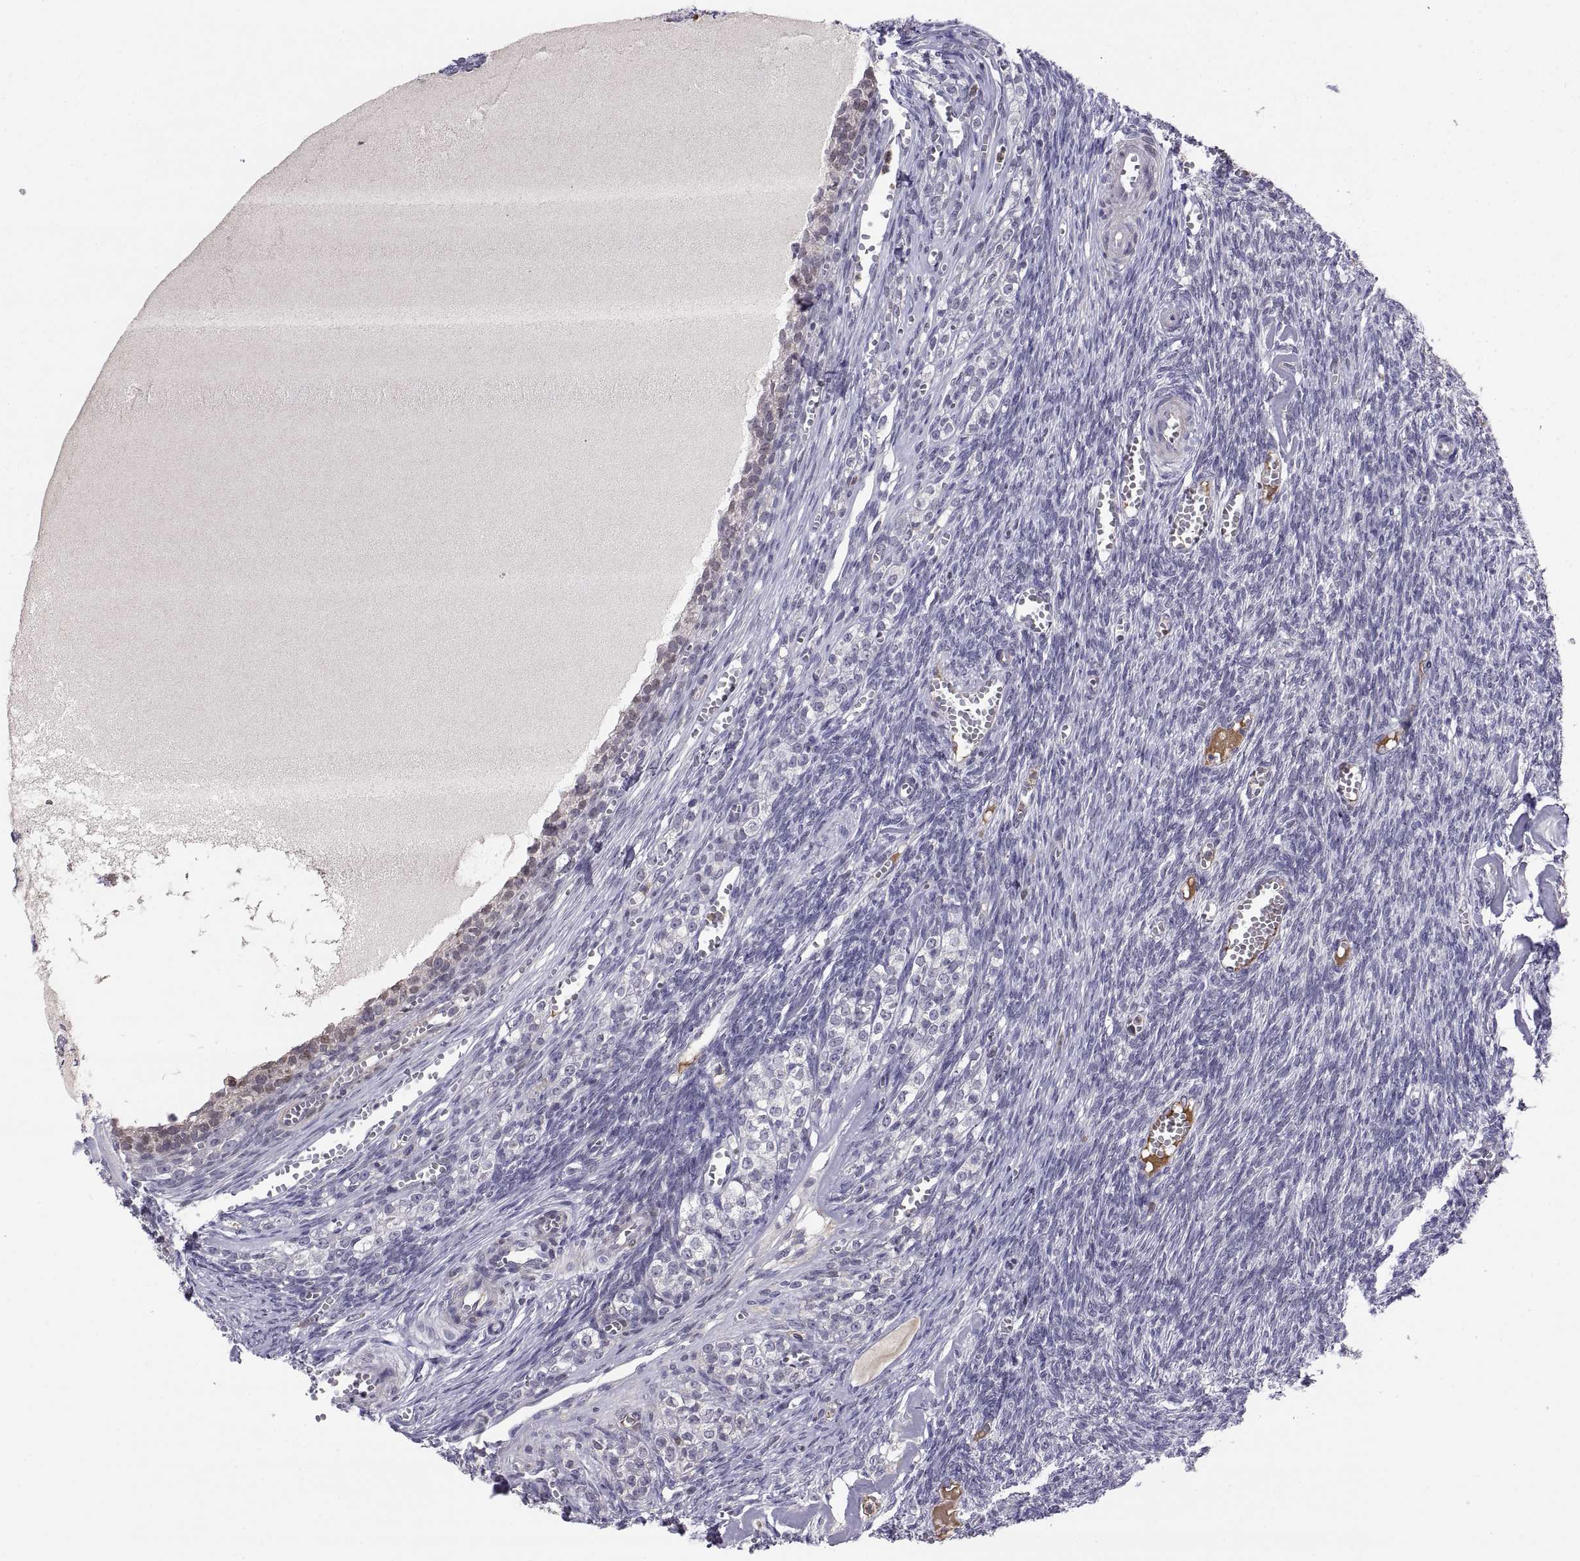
{"staining": {"intensity": "negative", "quantity": "none", "location": "none"}, "tissue": "ovary", "cell_type": "Follicle cells", "image_type": "normal", "snomed": [{"axis": "morphology", "description": "Normal tissue, NOS"}, {"axis": "topography", "description": "Ovary"}], "caption": "Follicle cells show no significant protein positivity in normal ovary. (IHC, brightfield microscopy, high magnification).", "gene": "PKP1", "patient": {"sex": "female", "age": 43}}